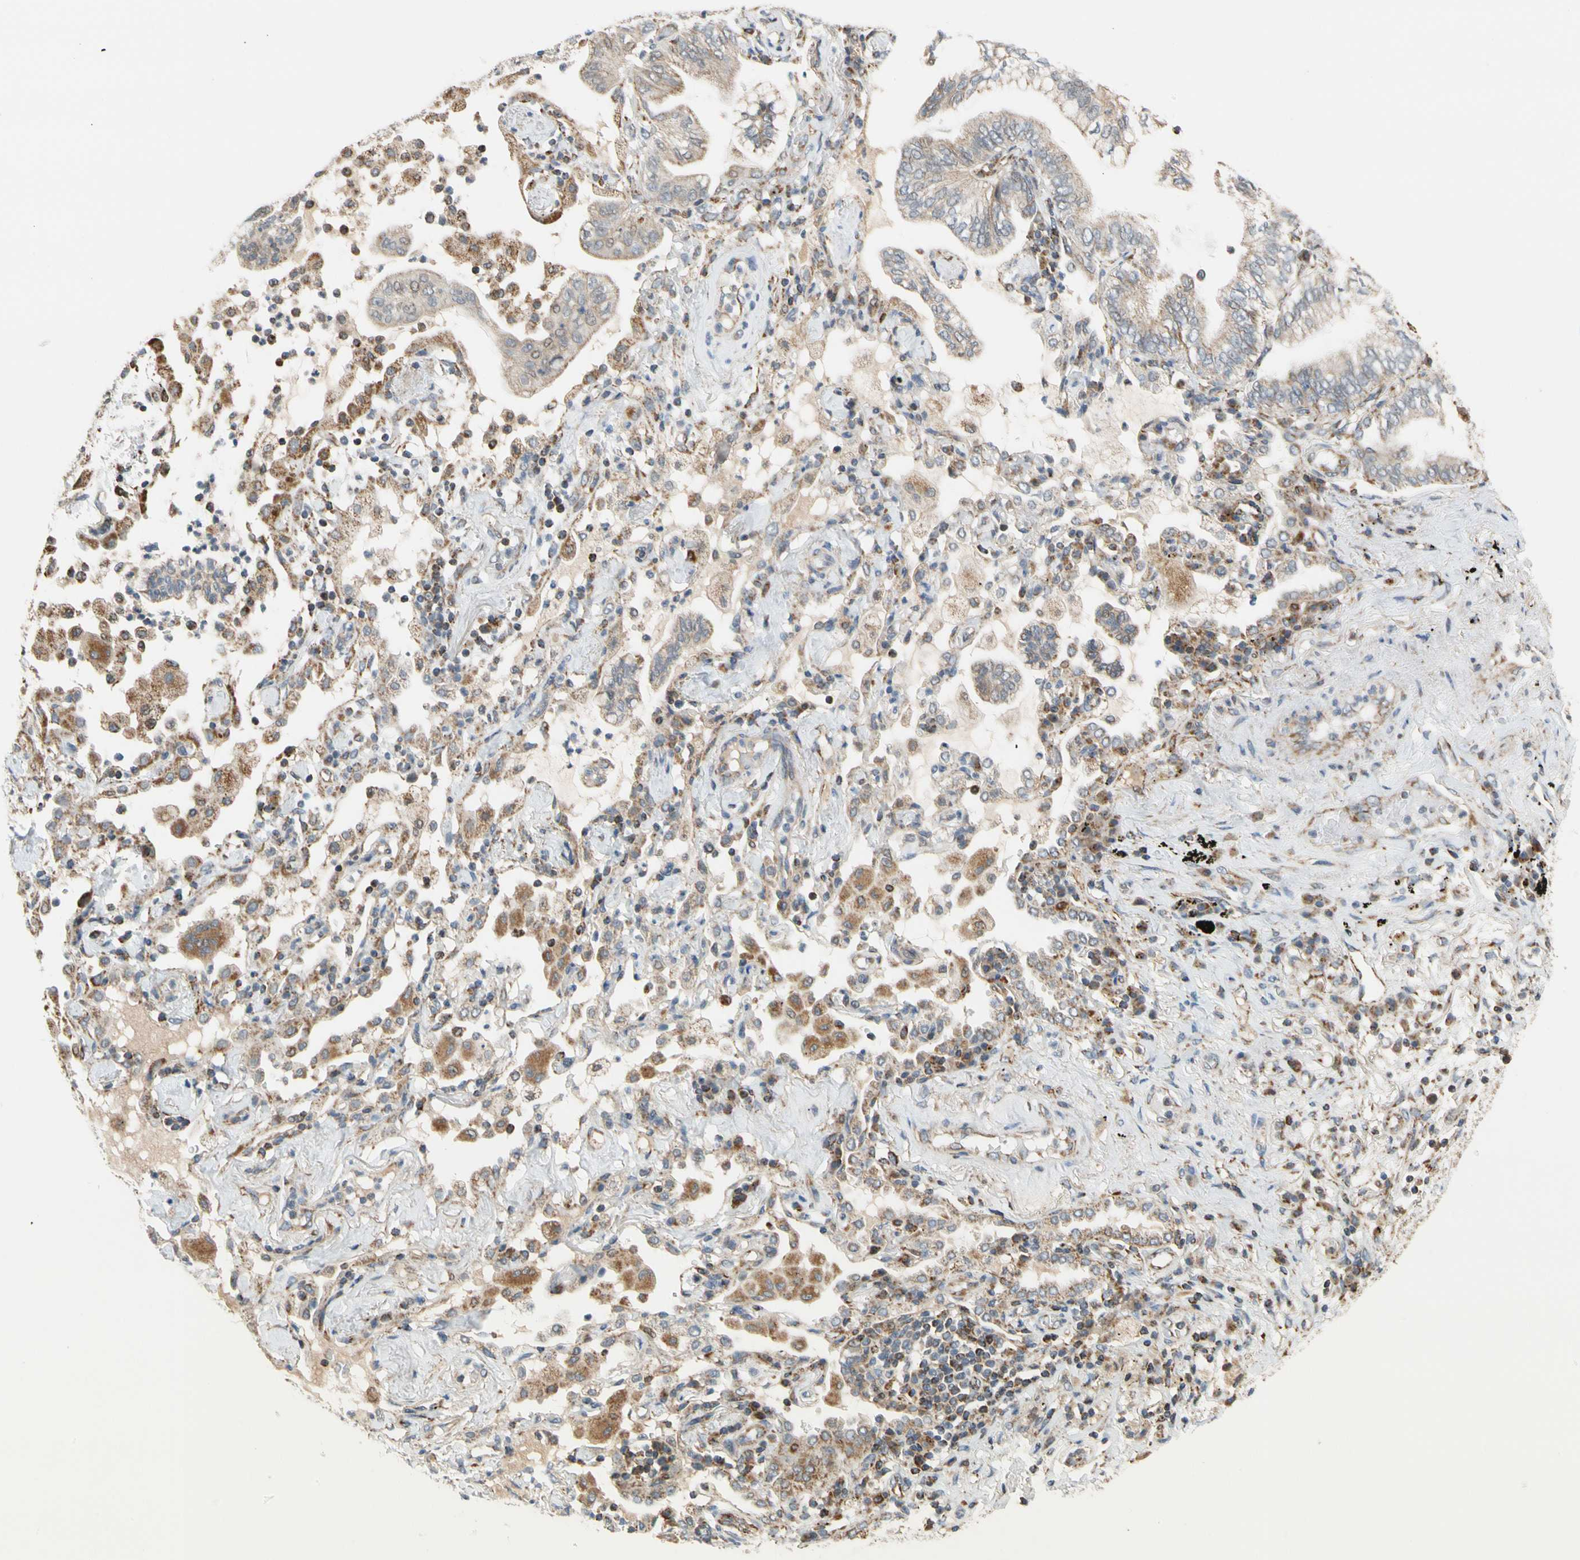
{"staining": {"intensity": "weak", "quantity": "25%-75%", "location": "cytoplasmic/membranous"}, "tissue": "lung cancer", "cell_type": "Tumor cells", "image_type": "cancer", "snomed": [{"axis": "morphology", "description": "Normal tissue, NOS"}, {"axis": "morphology", "description": "Adenocarcinoma, NOS"}, {"axis": "topography", "description": "Bronchus"}, {"axis": "topography", "description": "Lung"}], "caption": "This is a photomicrograph of IHC staining of lung cancer, which shows weak positivity in the cytoplasmic/membranous of tumor cells.", "gene": "SFXN3", "patient": {"sex": "female", "age": 70}}